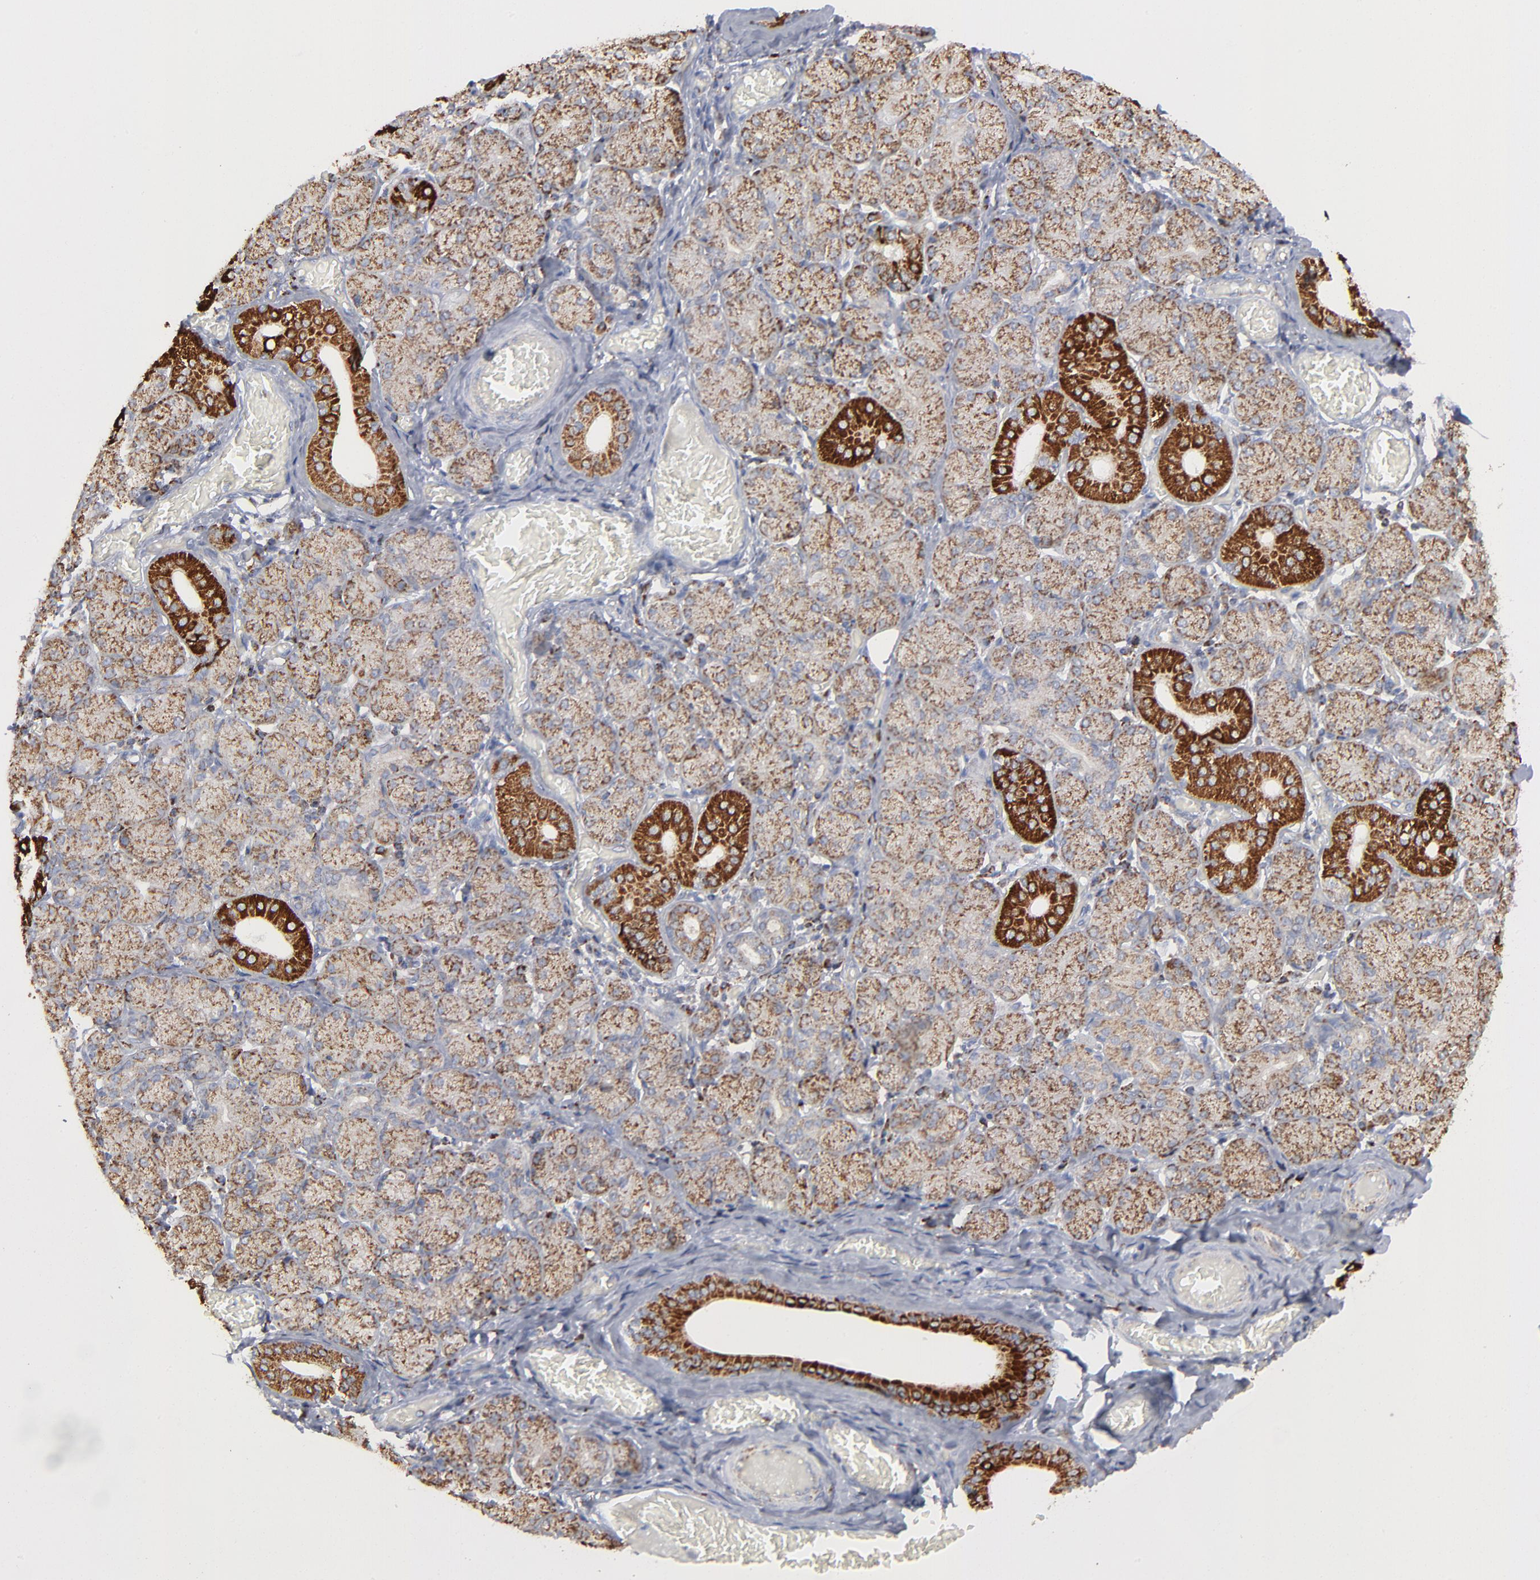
{"staining": {"intensity": "strong", "quantity": "25%-75%", "location": "cytoplasmic/membranous"}, "tissue": "salivary gland", "cell_type": "Glandular cells", "image_type": "normal", "snomed": [{"axis": "morphology", "description": "Normal tissue, NOS"}, {"axis": "topography", "description": "Salivary gland"}], "caption": "An image showing strong cytoplasmic/membranous expression in about 25%-75% of glandular cells in normal salivary gland, as visualized by brown immunohistochemical staining.", "gene": "ASB3", "patient": {"sex": "female", "age": 24}}